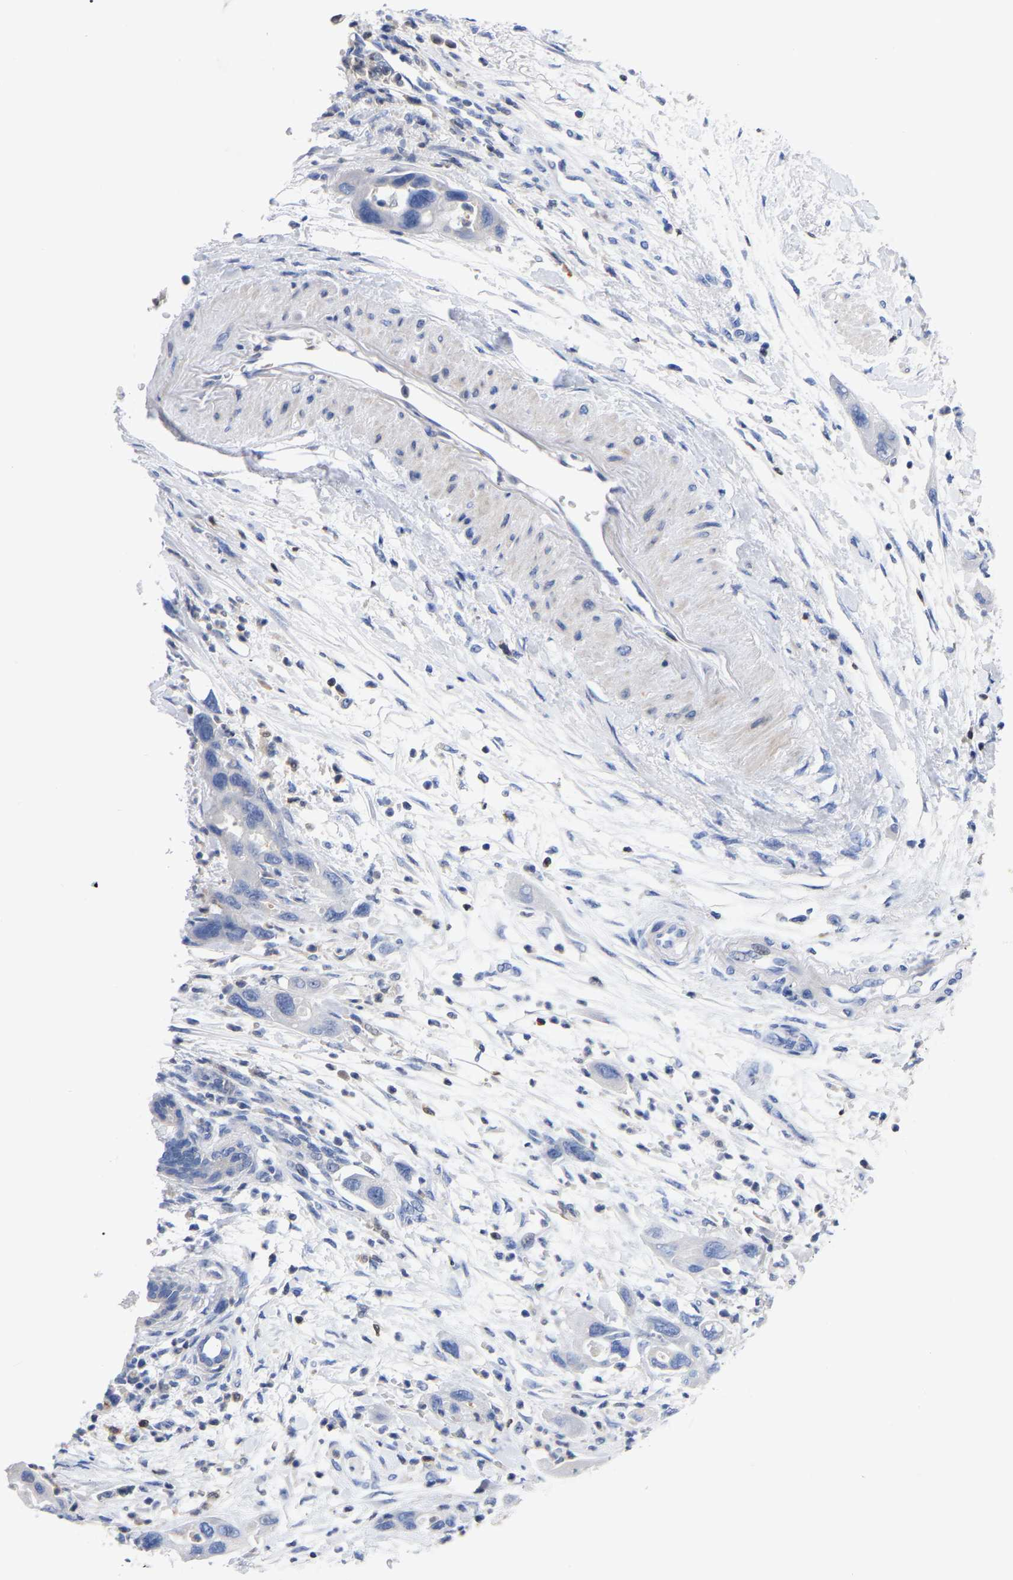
{"staining": {"intensity": "negative", "quantity": "none", "location": "none"}, "tissue": "pancreatic cancer", "cell_type": "Tumor cells", "image_type": "cancer", "snomed": [{"axis": "morphology", "description": "Normal tissue, NOS"}, {"axis": "morphology", "description": "Adenocarcinoma, NOS"}, {"axis": "topography", "description": "Pancreas"}], "caption": "Photomicrograph shows no significant protein staining in tumor cells of pancreatic cancer (adenocarcinoma).", "gene": "PTPN7", "patient": {"sex": "female", "age": 71}}